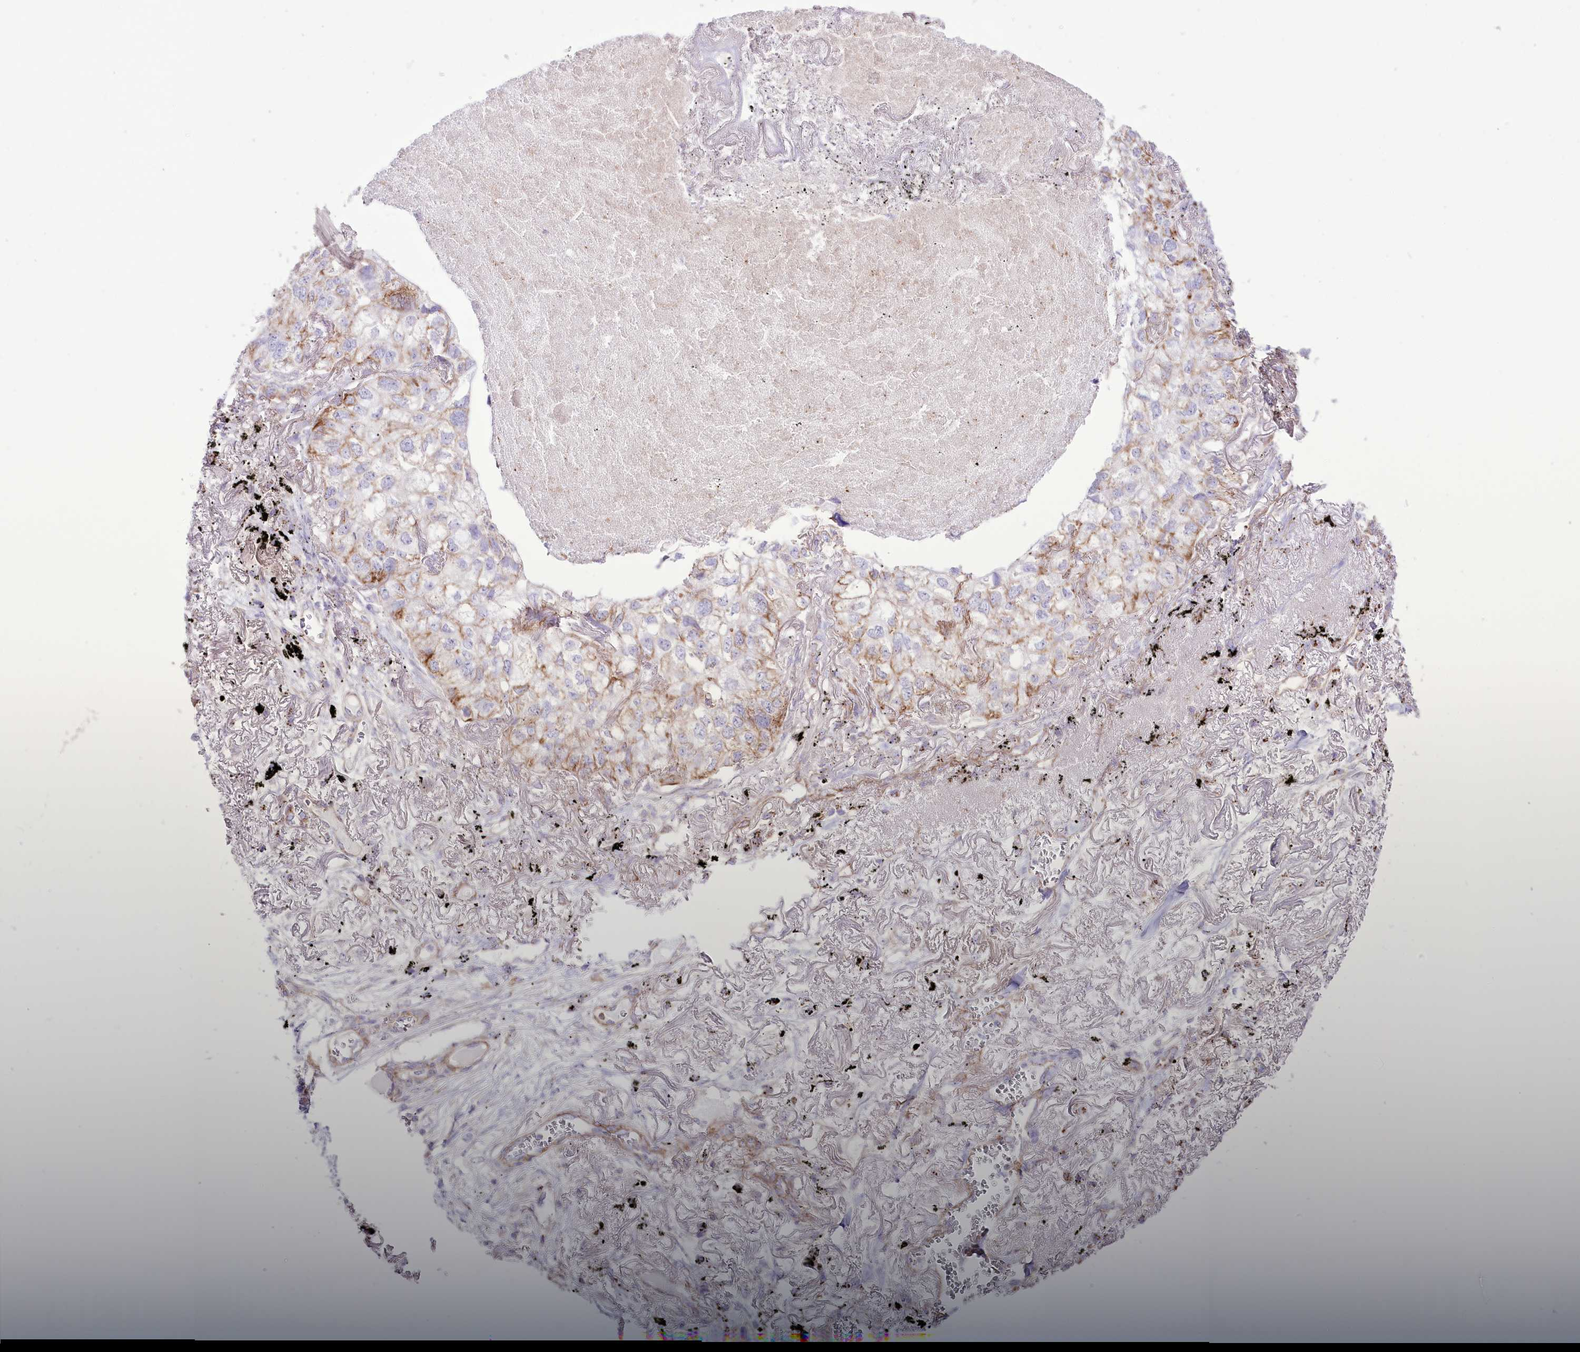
{"staining": {"intensity": "moderate", "quantity": "<25%", "location": "cytoplasmic/membranous"}, "tissue": "lung cancer", "cell_type": "Tumor cells", "image_type": "cancer", "snomed": [{"axis": "morphology", "description": "Adenocarcinoma, NOS"}, {"axis": "topography", "description": "Lung"}], "caption": "Adenocarcinoma (lung) stained with a protein marker reveals moderate staining in tumor cells.", "gene": "FAM216A", "patient": {"sex": "male", "age": 65}}